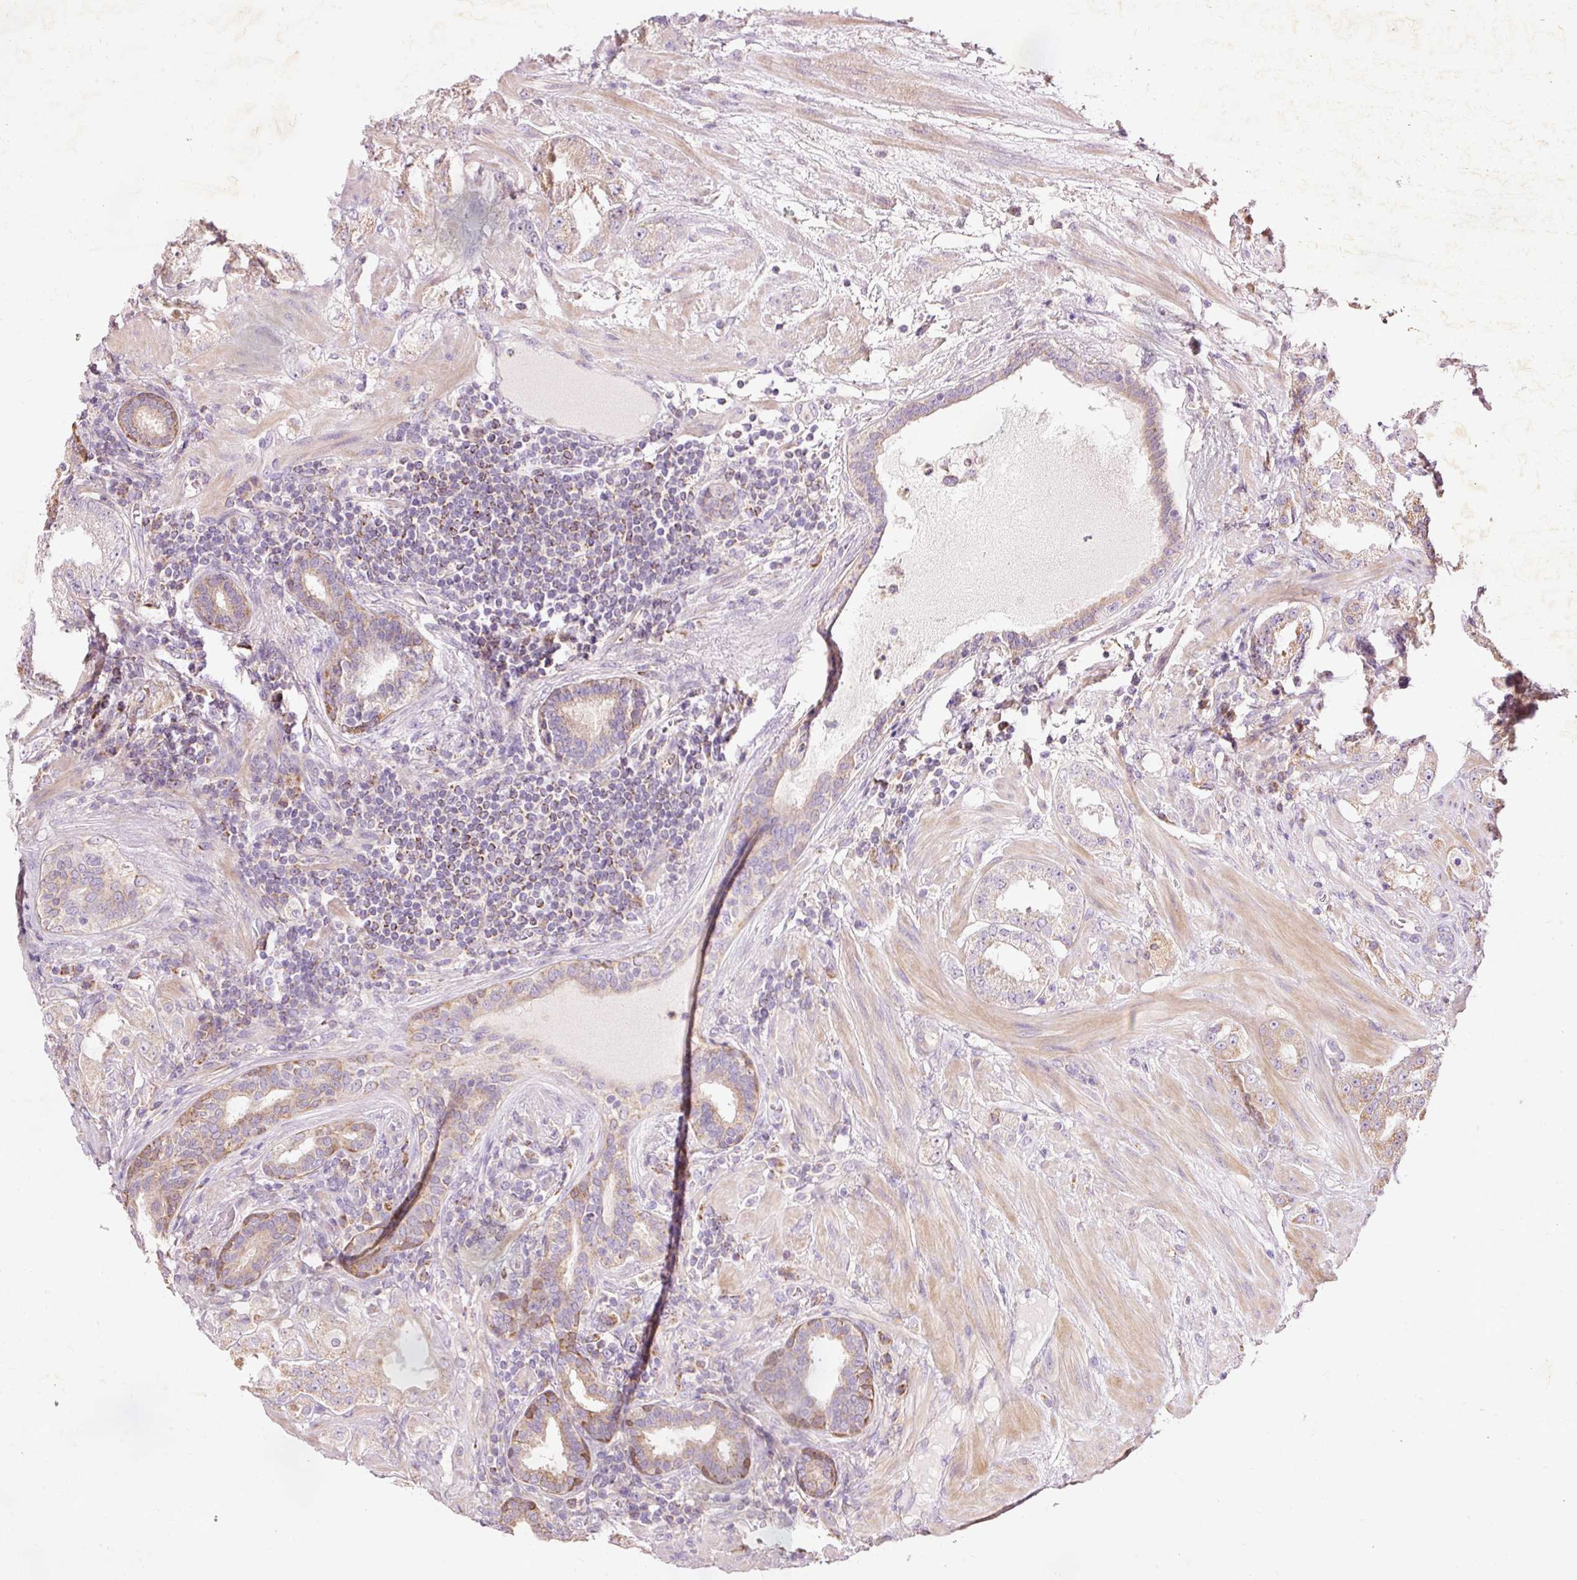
{"staining": {"intensity": "moderate", "quantity": "<25%", "location": "cytoplasmic/membranous"}, "tissue": "prostate cancer", "cell_type": "Tumor cells", "image_type": "cancer", "snomed": [{"axis": "morphology", "description": "Adenocarcinoma, High grade"}, {"axis": "topography", "description": "Prostate"}], "caption": "Brown immunohistochemical staining in high-grade adenocarcinoma (prostate) exhibits moderate cytoplasmic/membranous staining in approximately <25% of tumor cells.", "gene": "PRDX5", "patient": {"sex": "male", "age": 68}}